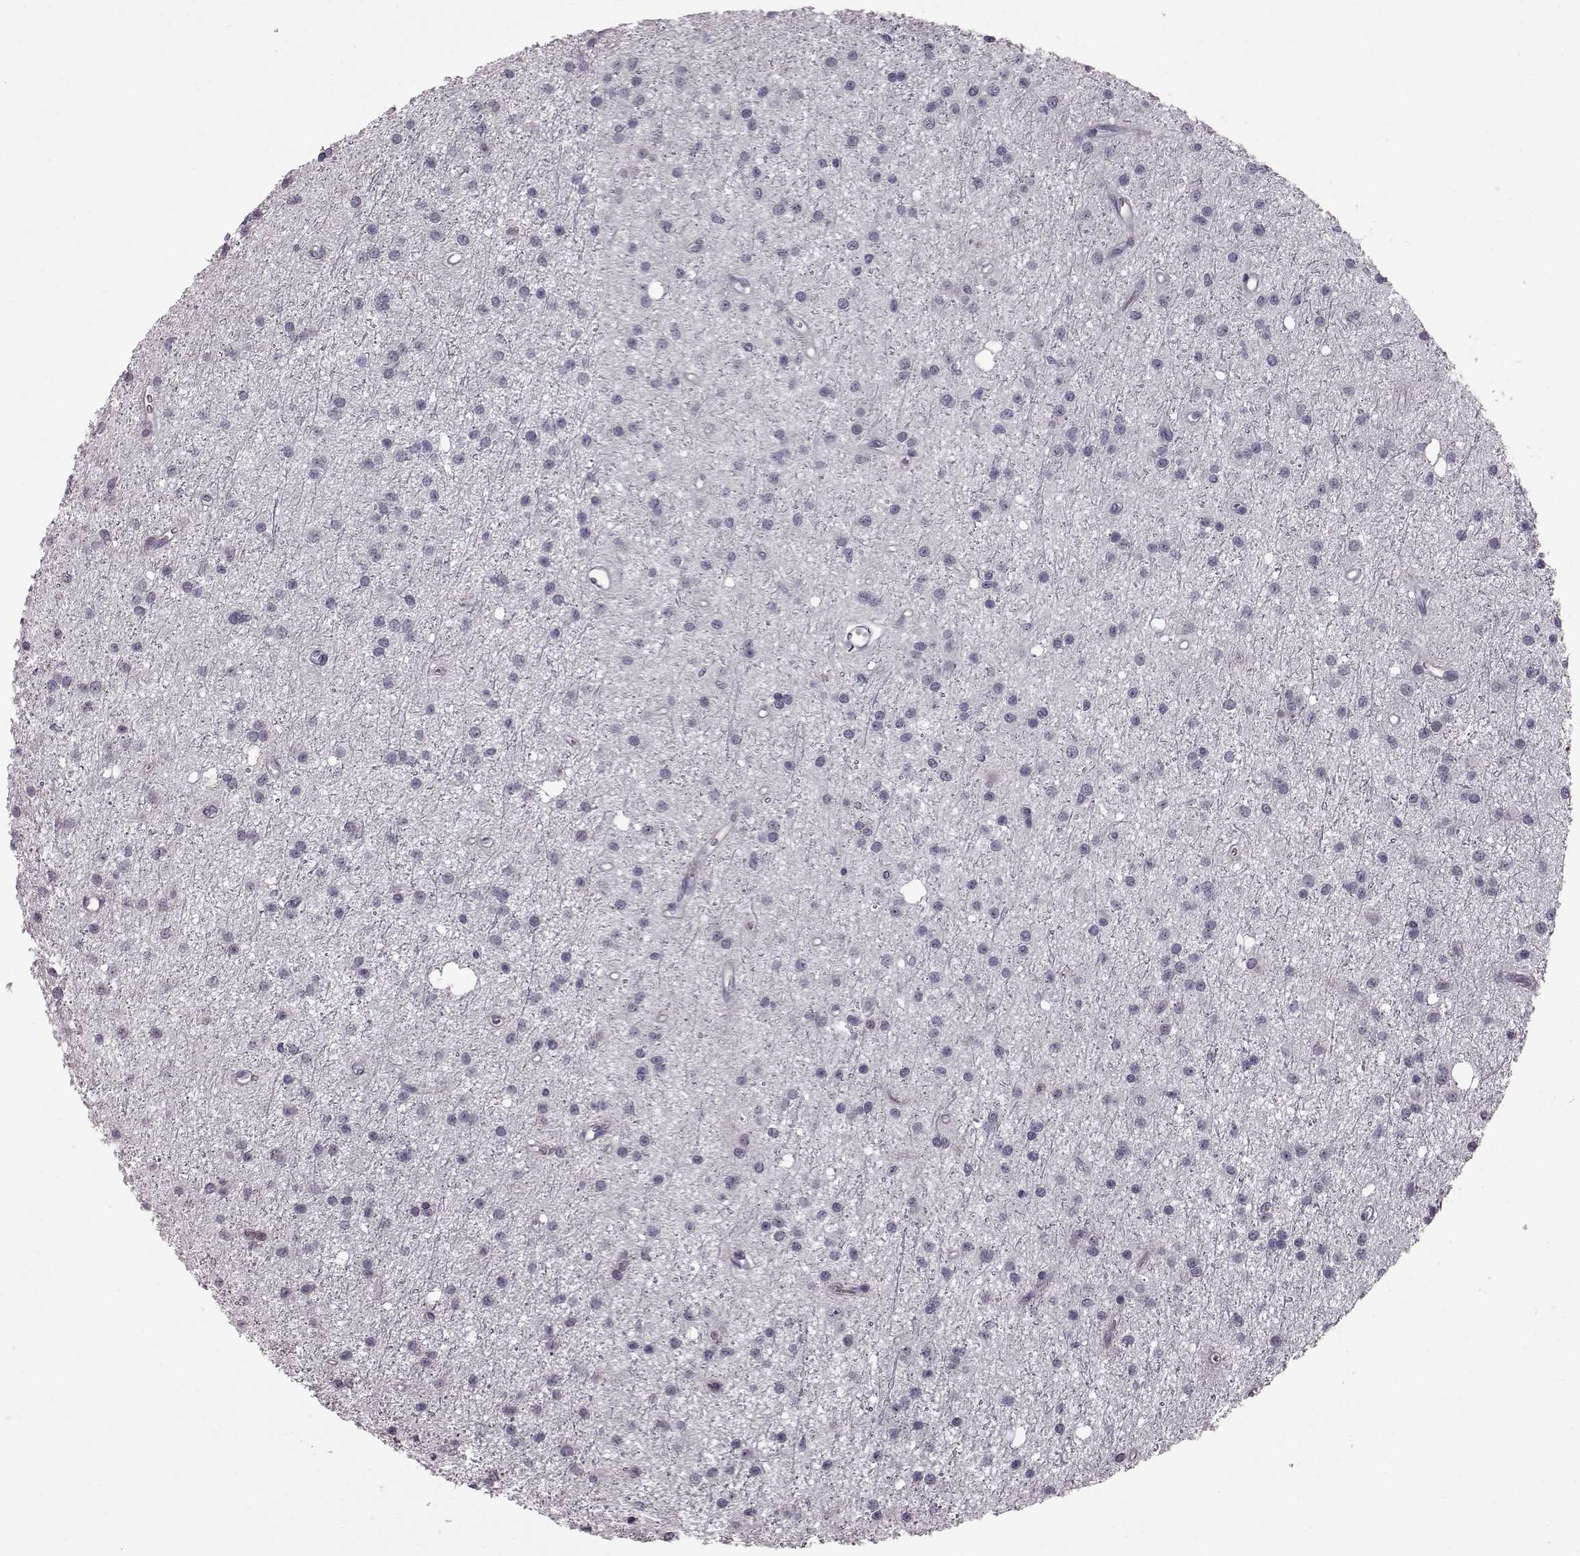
{"staining": {"intensity": "negative", "quantity": "none", "location": "none"}, "tissue": "glioma", "cell_type": "Tumor cells", "image_type": "cancer", "snomed": [{"axis": "morphology", "description": "Glioma, malignant, Low grade"}, {"axis": "topography", "description": "Brain"}], "caption": "This photomicrograph is of glioma stained with immunohistochemistry (IHC) to label a protein in brown with the nuclei are counter-stained blue. There is no staining in tumor cells.", "gene": "TCHHL1", "patient": {"sex": "male", "age": 27}}